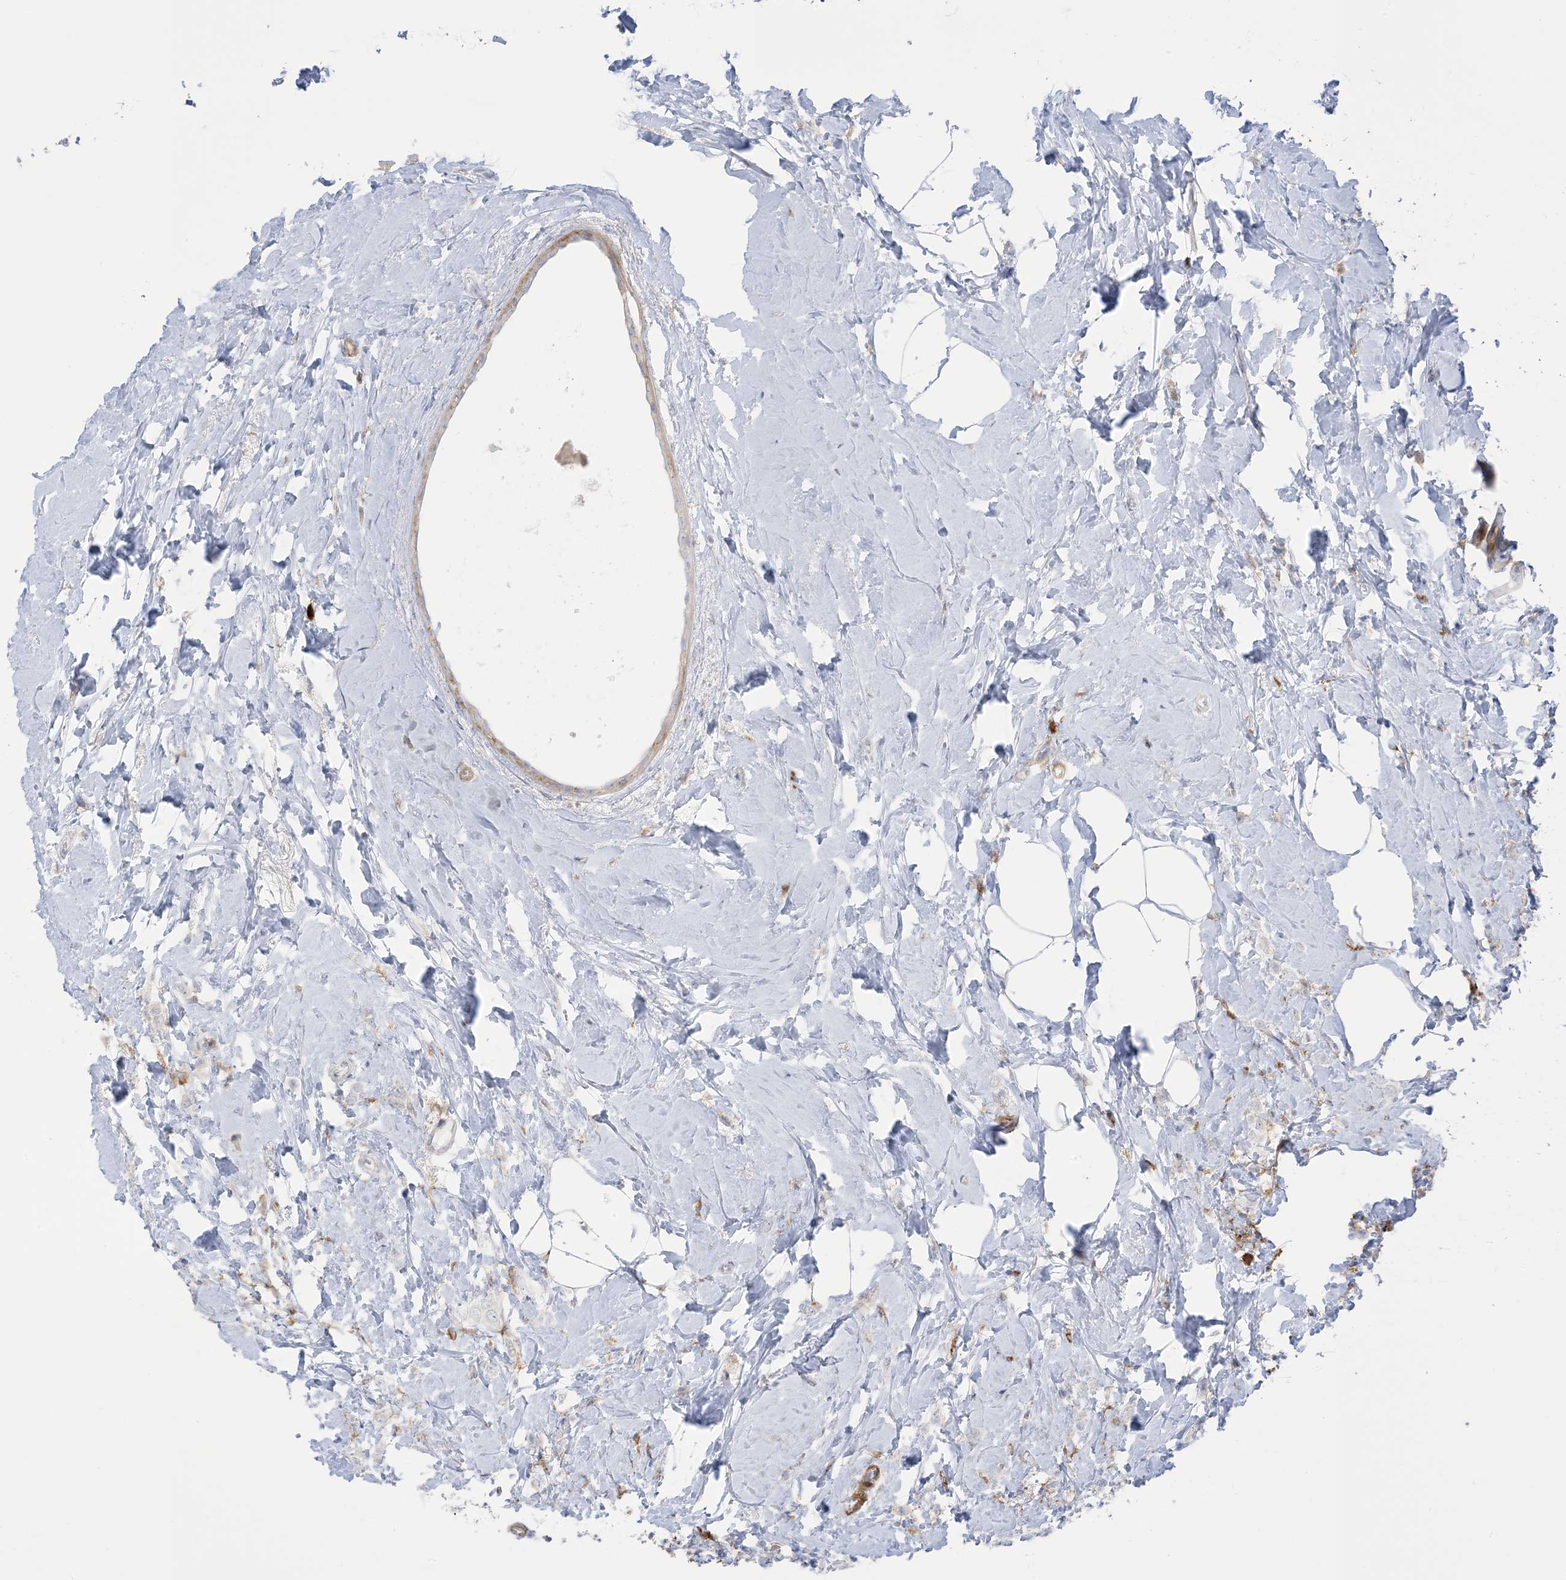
{"staining": {"intensity": "negative", "quantity": "none", "location": "none"}, "tissue": "breast cancer", "cell_type": "Tumor cells", "image_type": "cancer", "snomed": [{"axis": "morphology", "description": "Lobular carcinoma"}, {"axis": "topography", "description": "Breast"}], "caption": "This is an immunohistochemistry image of breast cancer (lobular carcinoma). There is no expression in tumor cells.", "gene": "ICMT", "patient": {"sex": "female", "age": 47}}